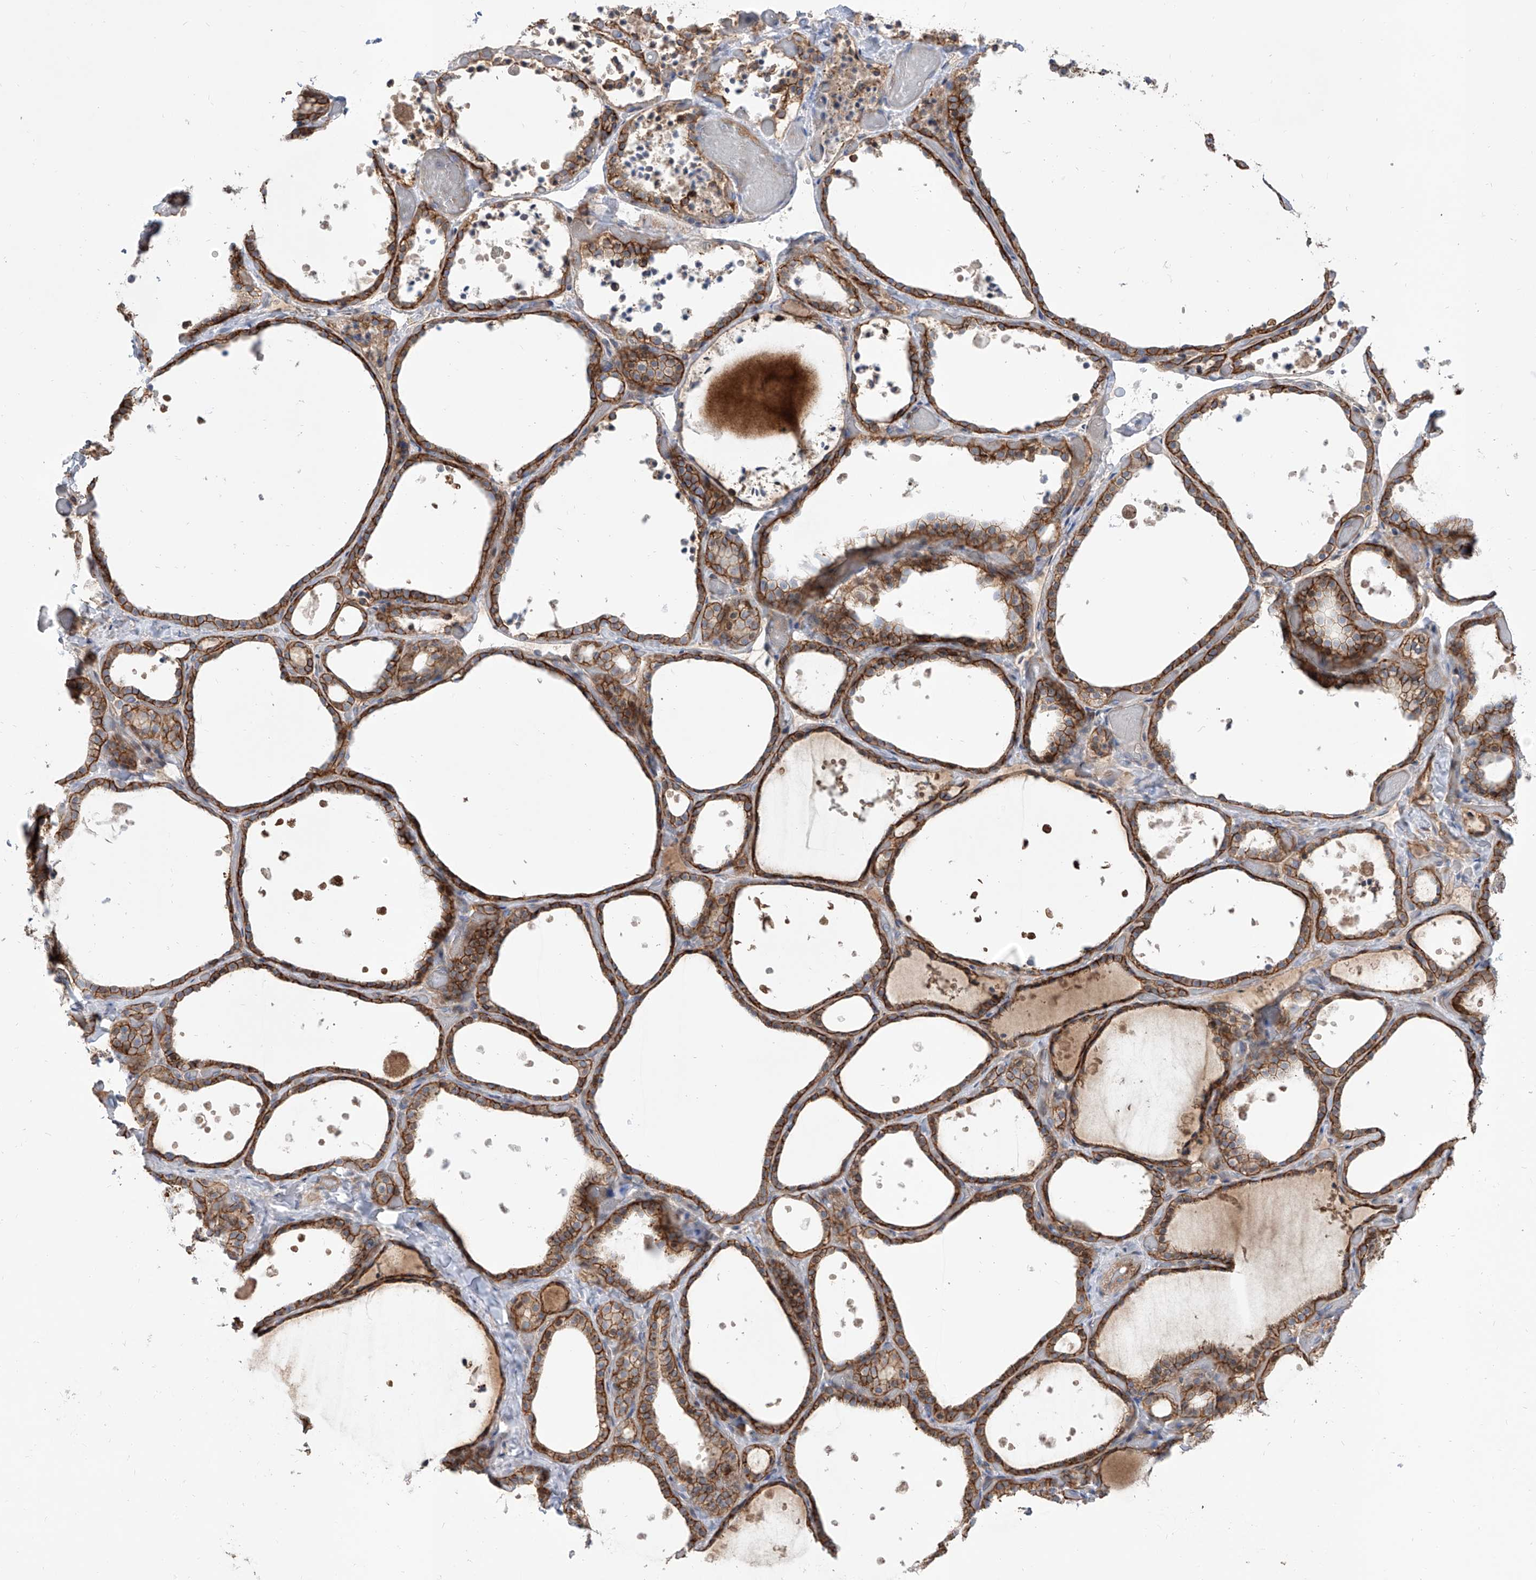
{"staining": {"intensity": "moderate", "quantity": ">75%", "location": "cytoplasmic/membranous"}, "tissue": "thyroid gland", "cell_type": "Glandular cells", "image_type": "normal", "snomed": [{"axis": "morphology", "description": "Normal tissue, NOS"}, {"axis": "topography", "description": "Thyroid gland"}], "caption": "An image showing moderate cytoplasmic/membranous expression in approximately >75% of glandular cells in unremarkable thyroid gland, as visualized by brown immunohistochemical staining.", "gene": "LRRC1", "patient": {"sex": "female", "age": 44}}